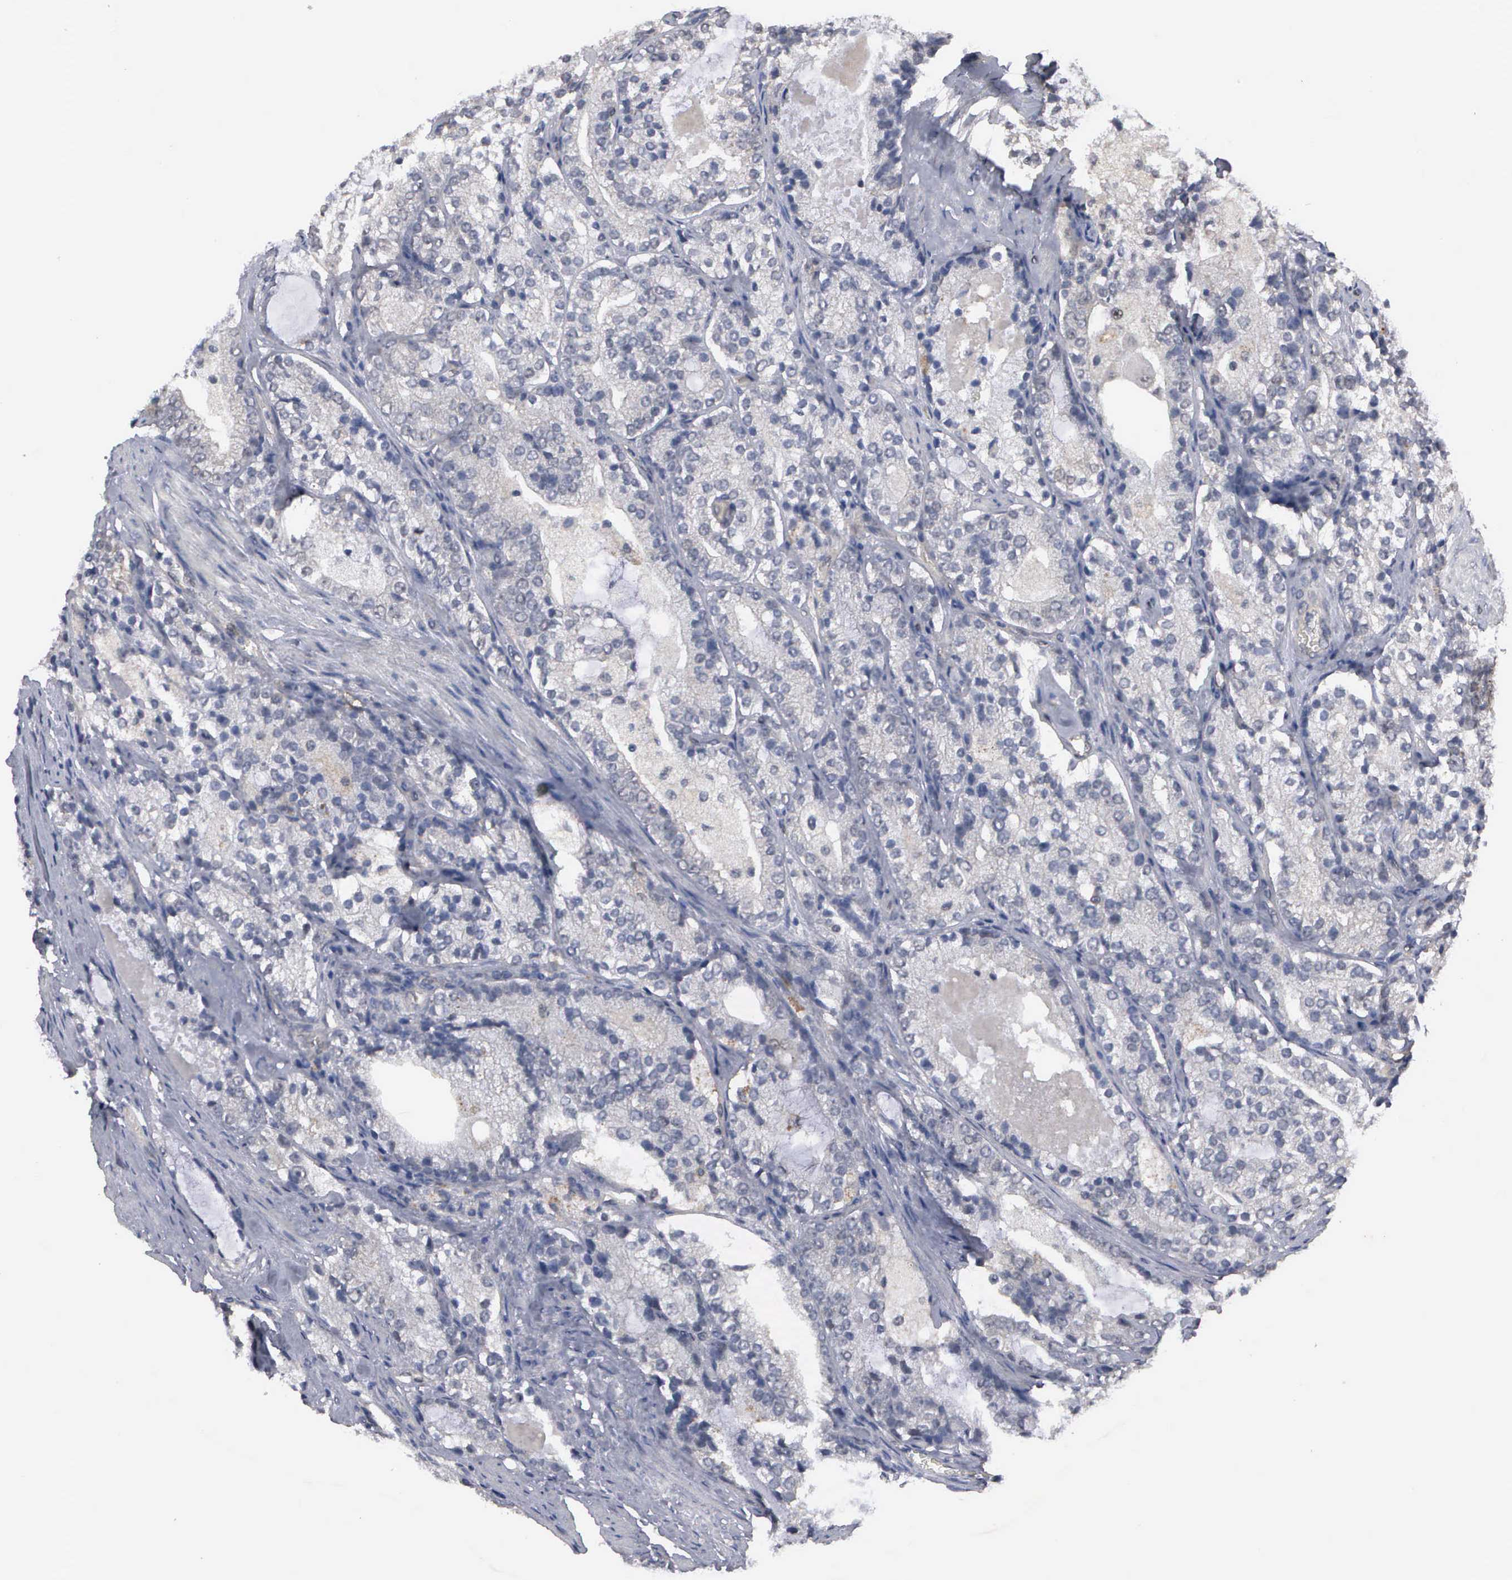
{"staining": {"intensity": "negative", "quantity": "none", "location": "none"}, "tissue": "prostate cancer", "cell_type": "Tumor cells", "image_type": "cancer", "snomed": [{"axis": "morphology", "description": "Adenocarcinoma, High grade"}, {"axis": "topography", "description": "Prostate"}], "caption": "A histopathology image of prostate cancer stained for a protein reveals no brown staining in tumor cells. (DAB IHC with hematoxylin counter stain).", "gene": "ZBTB33", "patient": {"sex": "male", "age": 63}}